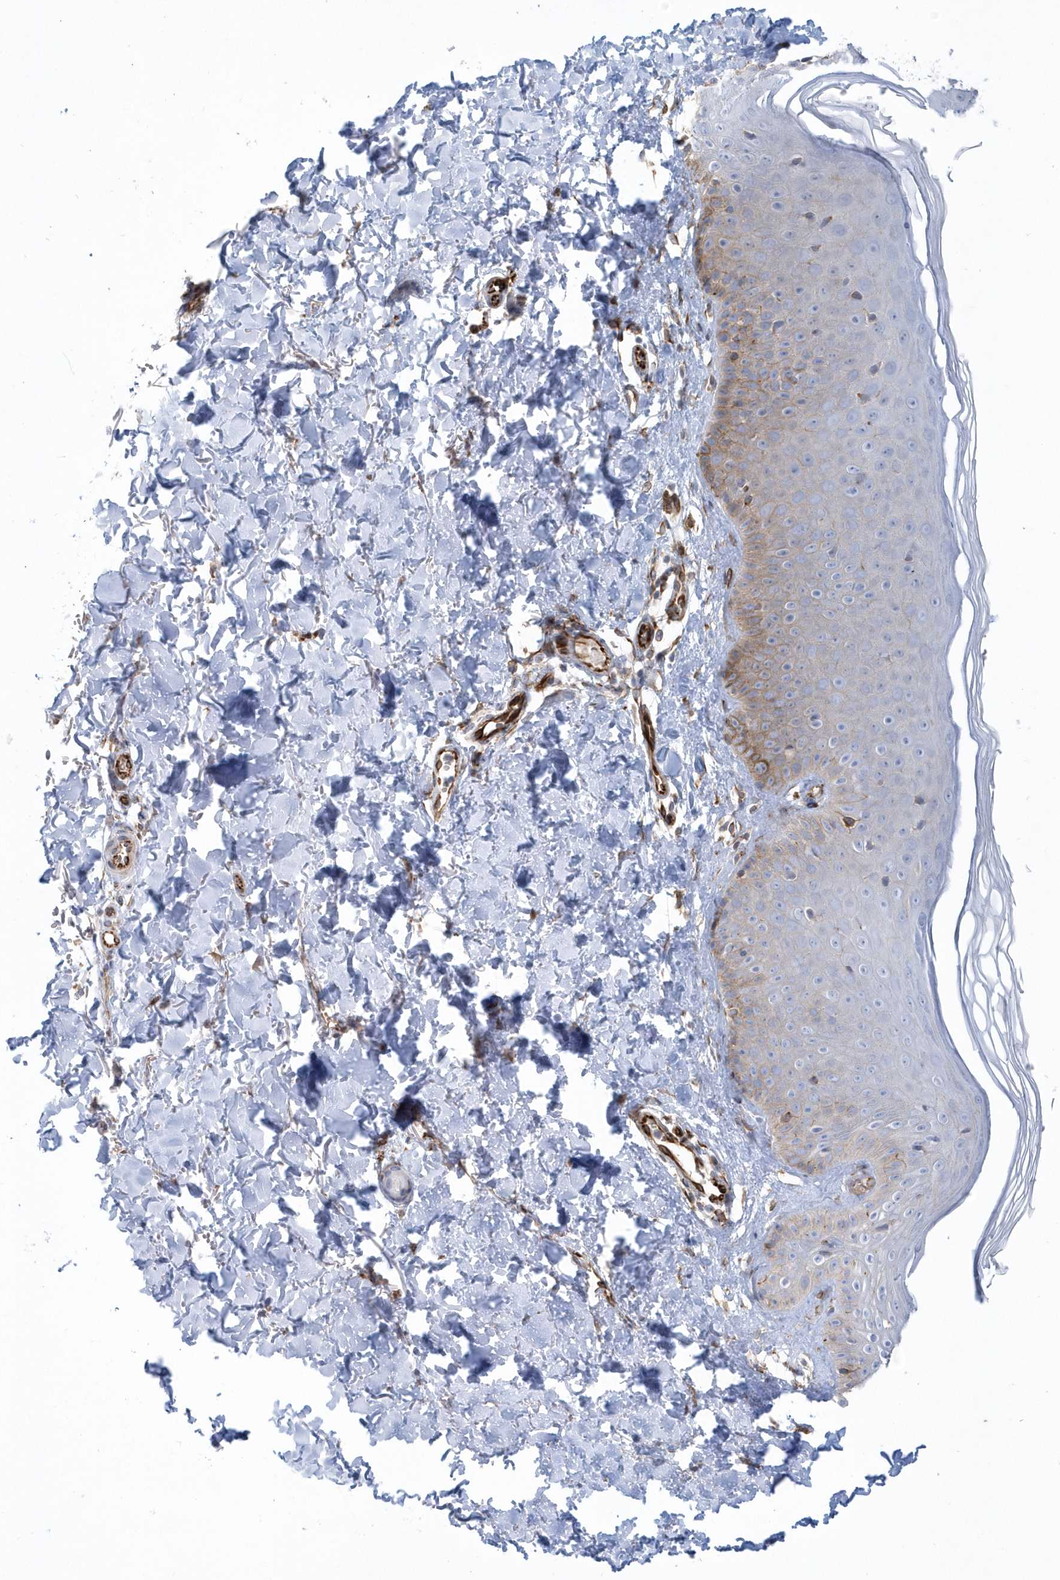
{"staining": {"intensity": "moderate", "quantity": "25%-75%", "location": "cytoplasmic/membranous"}, "tissue": "skin", "cell_type": "Fibroblasts", "image_type": "normal", "snomed": [{"axis": "morphology", "description": "Normal tissue, NOS"}, {"axis": "topography", "description": "Skin"}], "caption": "About 25%-75% of fibroblasts in normal skin reveal moderate cytoplasmic/membranous protein staining as visualized by brown immunohistochemical staining.", "gene": "RAB17", "patient": {"sex": "male", "age": 52}}